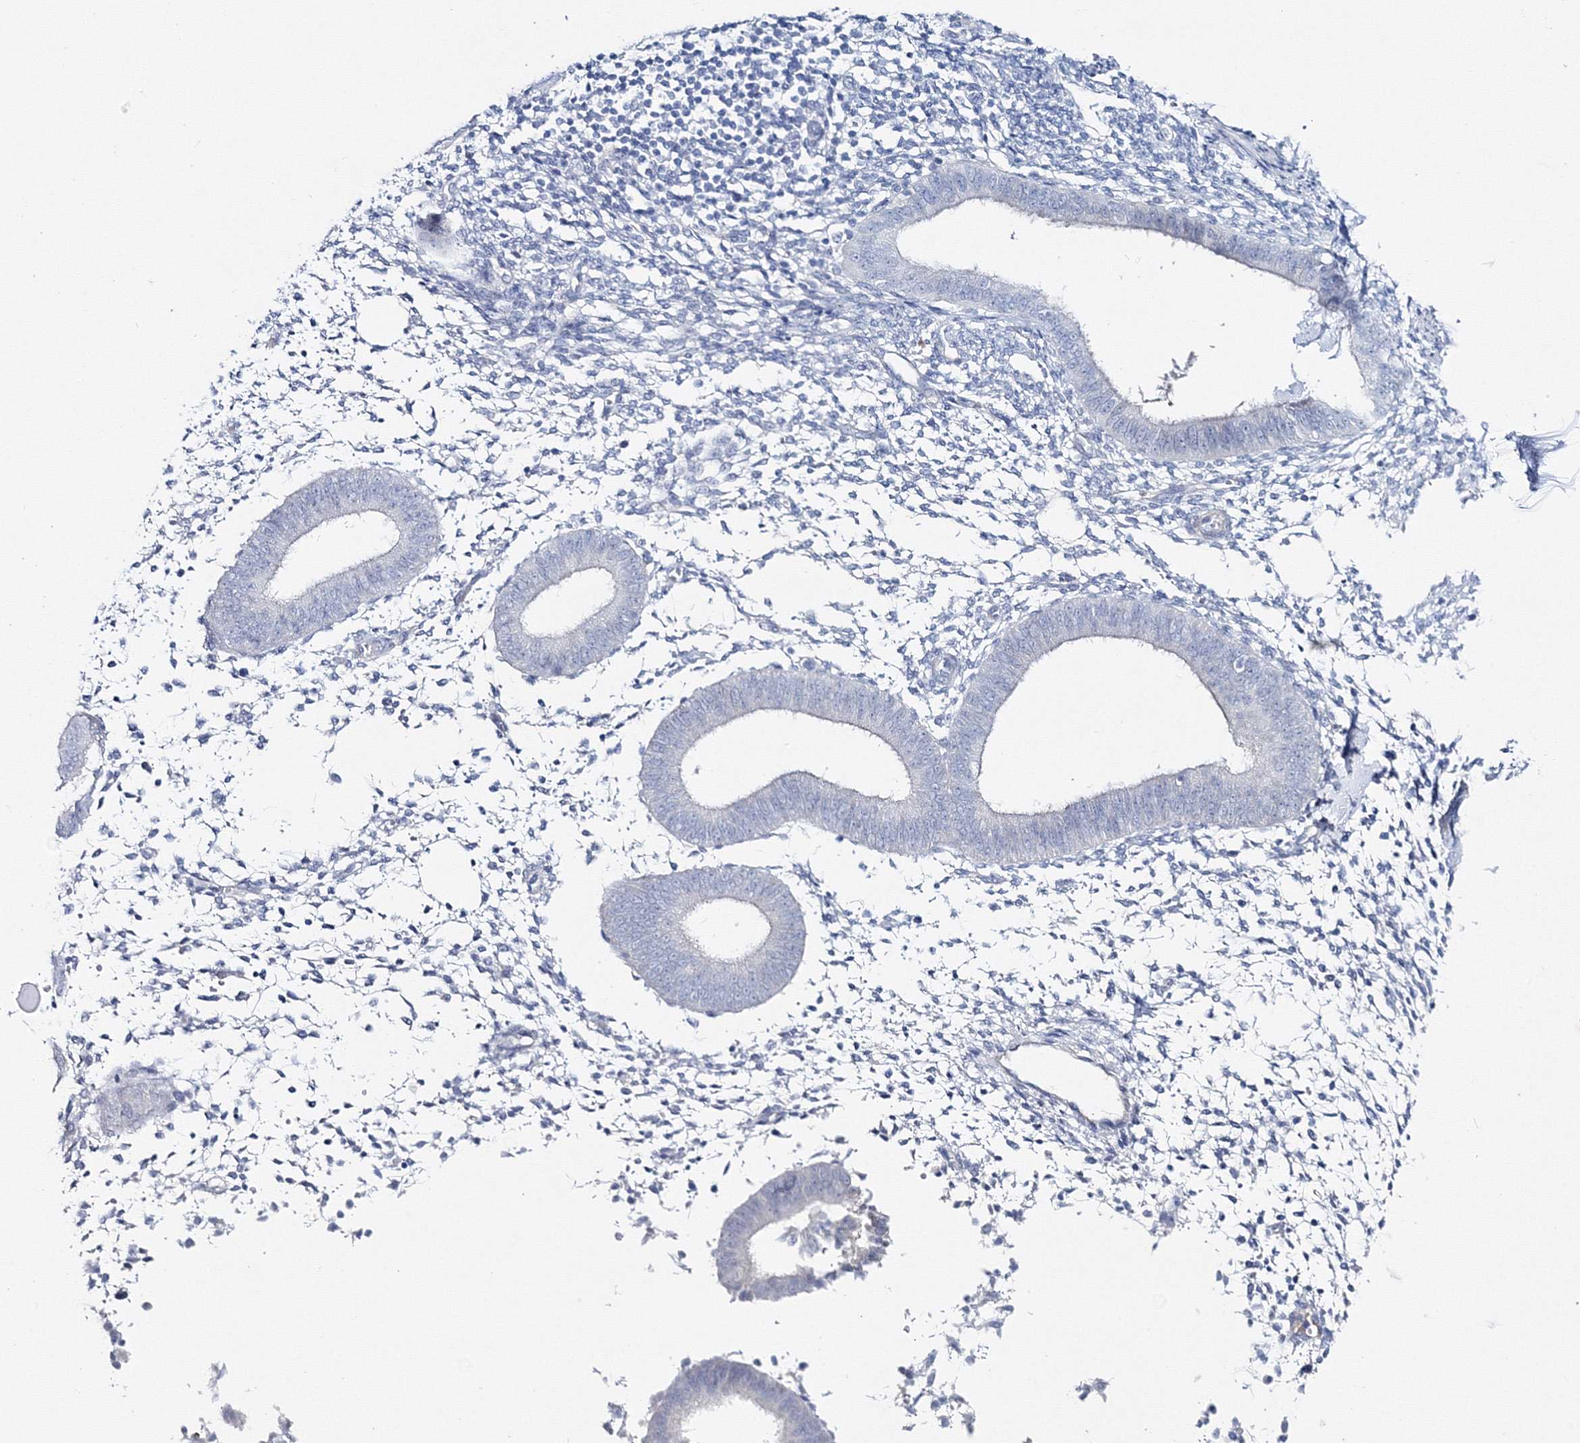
{"staining": {"intensity": "negative", "quantity": "none", "location": "none"}, "tissue": "endometrium", "cell_type": "Cells in endometrial stroma", "image_type": "normal", "snomed": [{"axis": "morphology", "description": "Normal tissue, NOS"}, {"axis": "topography", "description": "Uterus"}, {"axis": "topography", "description": "Endometrium"}], "caption": "Cells in endometrial stroma are negative for brown protein staining in normal endometrium. (Immunohistochemistry (ihc), brightfield microscopy, high magnification).", "gene": "GCKR", "patient": {"sex": "female", "age": 48}}